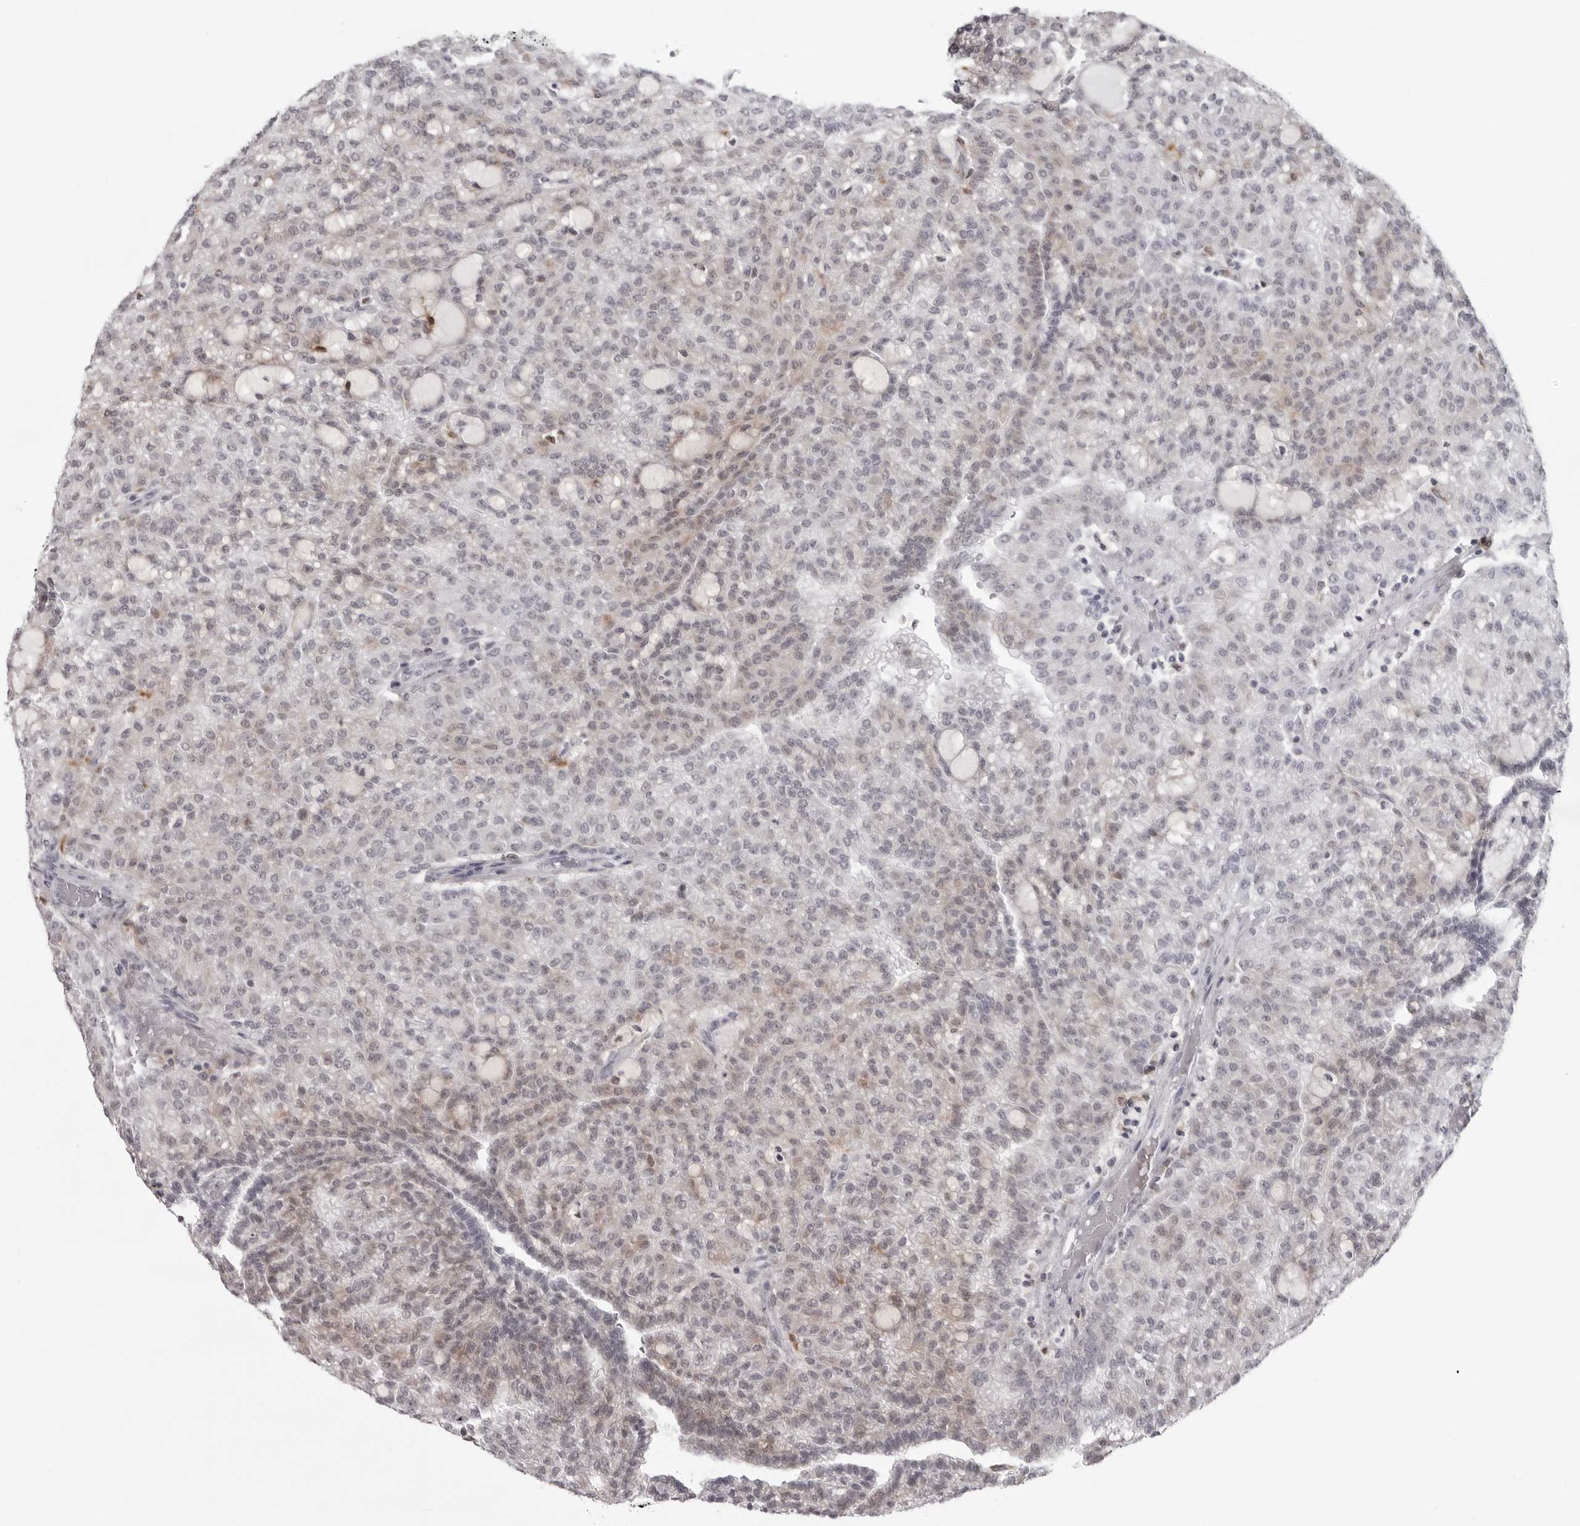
{"staining": {"intensity": "weak", "quantity": "25%-75%", "location": "cytoplasmic/membranous"}, "tissue": "renal cancer", "cell_type": "Tumor cells", "image_type": "cancer", "snomed": [{"axis": "morphology", "description": "Adenocarcinoma, NOS"}, {"axis": "topography", "description": "Kidney"}], "caption": "Immunohistochemical staining of human renal cancer (adenocarcinoma) displays low levels of weak cytoplasmic/membranous protein staining in about 25%-75% of tumor cells.", "gene": "NUDT18", "patient": {"sex": "male", "age": 63}}